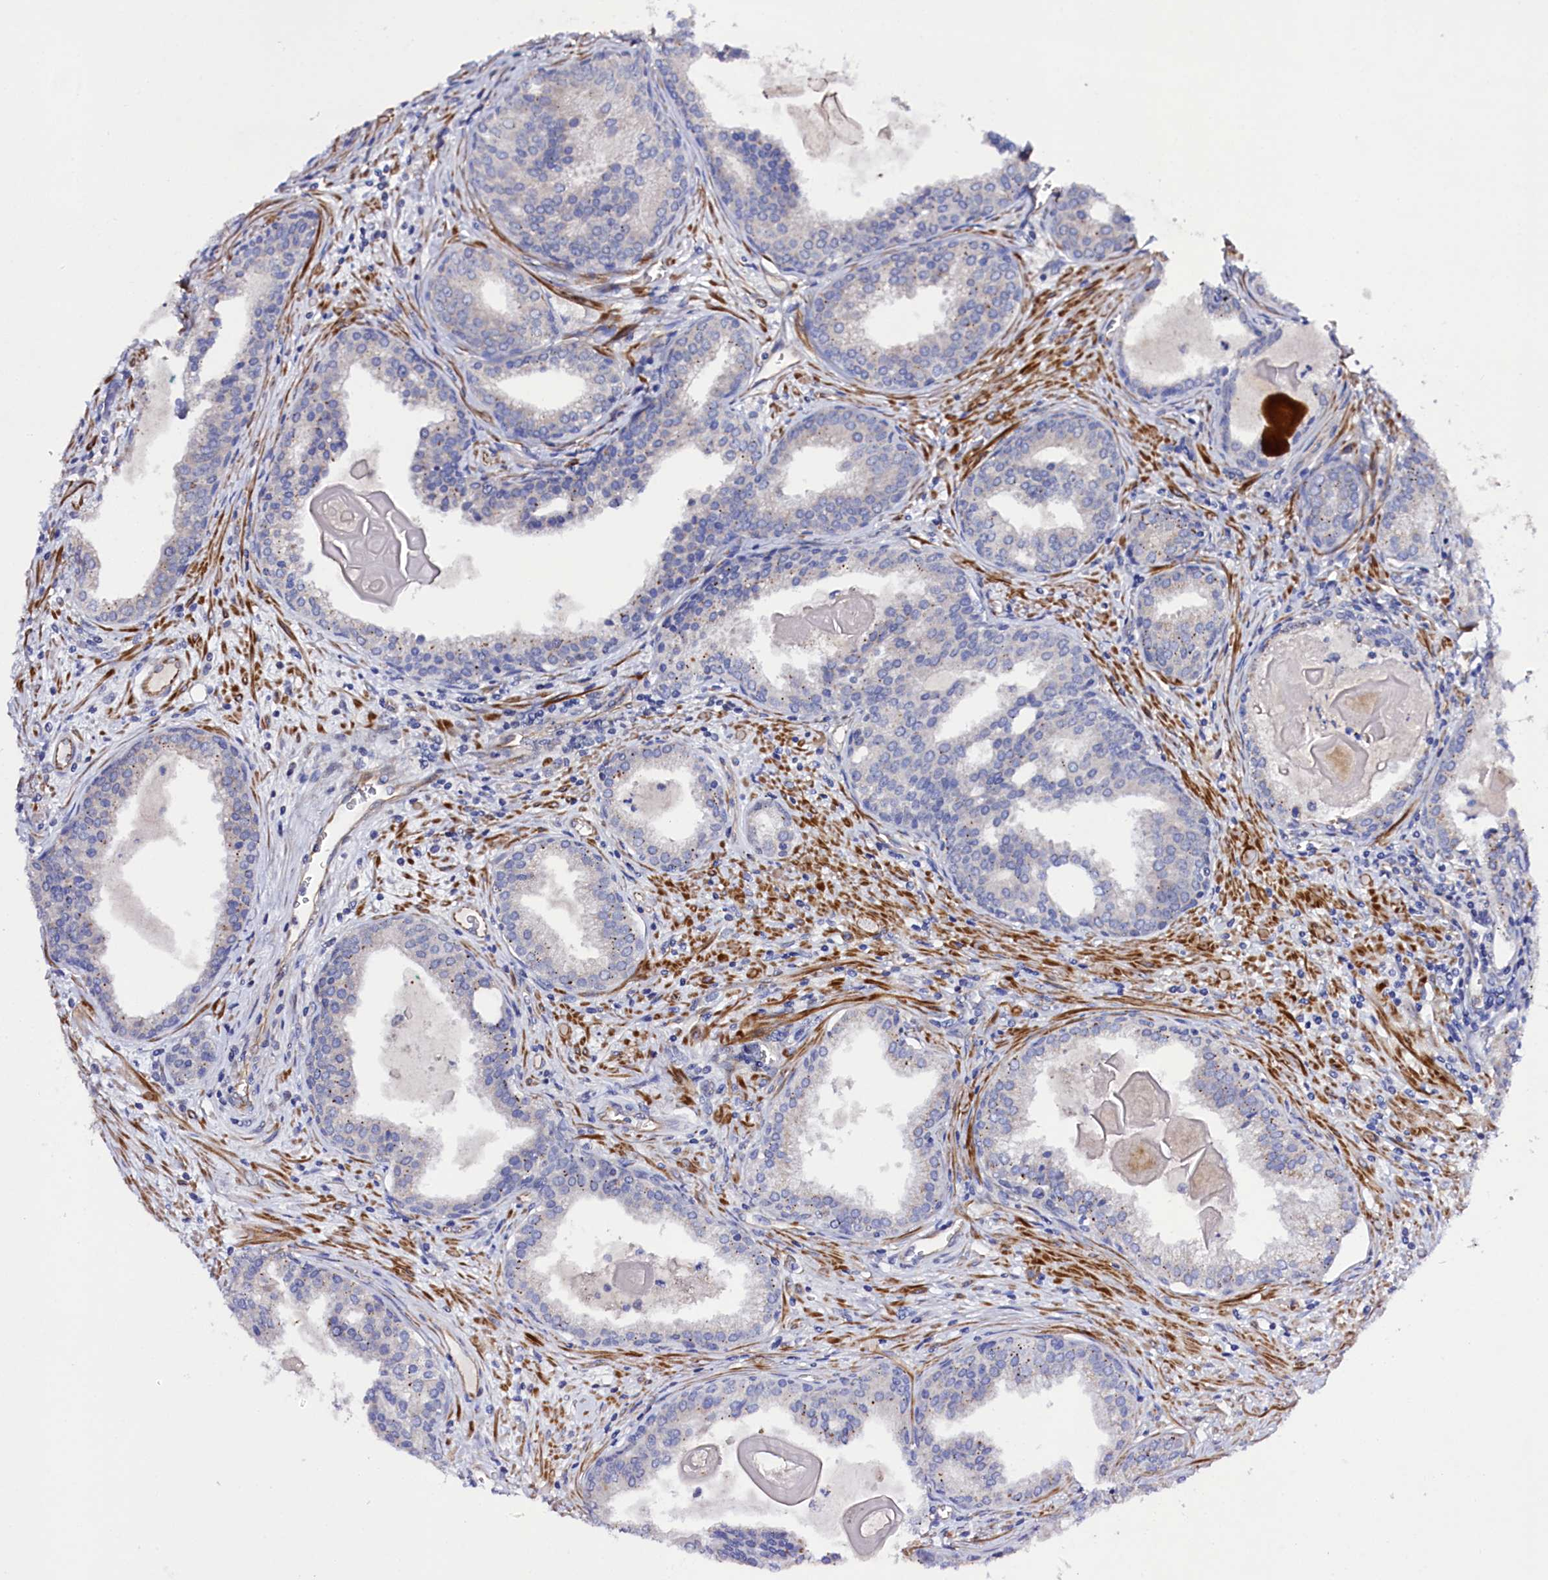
{"staining": {"intensity": "negative", "quantity": "none", "location": "none"}, "tissue": "prostate cancer", "cell_type": "Tumor cells", "image_type": "cancer", "snomed": [{"axis": "morphology", "description": "Adenocarcinoma, High grade"}, {"axis": "topography", "description": "Prostate"}], "caption": "This is an IHC photomicrograph of human prostate cancer (high-grade adenocarcinoma). There is no staining in tumor cells.", "gene": "SLC7A1", "patient": {"sex": "male", "age": 68}}